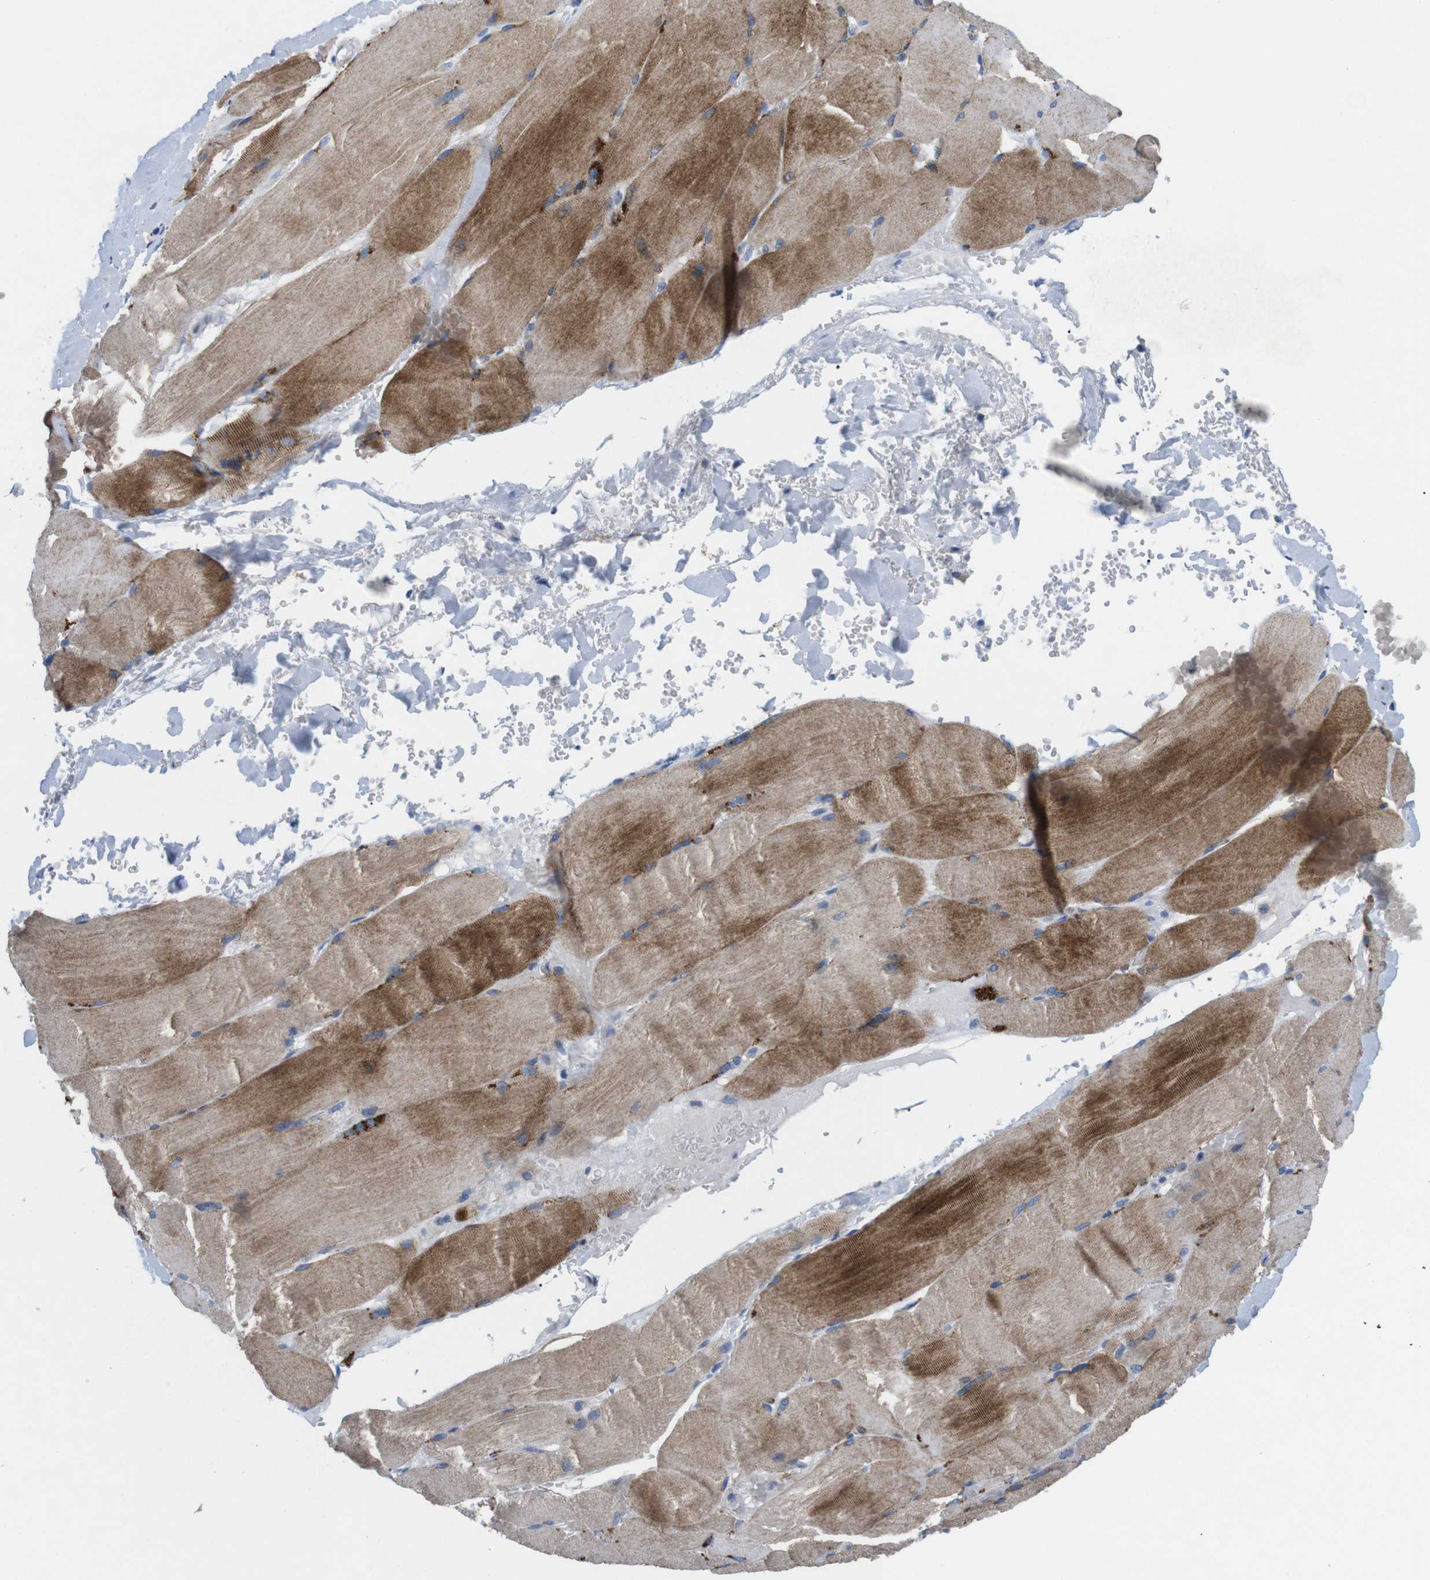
{"staining": {"intensity": "moderate", "quantity": ">75%", "location": "cytoplasmic/membranous"}, "tissue": "skeletal muscle", "cell_type": "Myocytes", "image_type": "normal", "snomed": [{"axis": "morphology", "description": "Normal tissue, NOS"}, {"axis": "topography", "description": "Skin"}, {"axis": "topography", "description": "Skeletal muscle"}], "caption": "Myocytes show moderate cytoplasmic/membranous staining in approximately >75% of cells in unremarkable skeletal muscle. (Brightfield microscopy of DAB IHC at high magnification).", "gene": "F2RL1", "patient": {"sex": "male", "age": 83}}